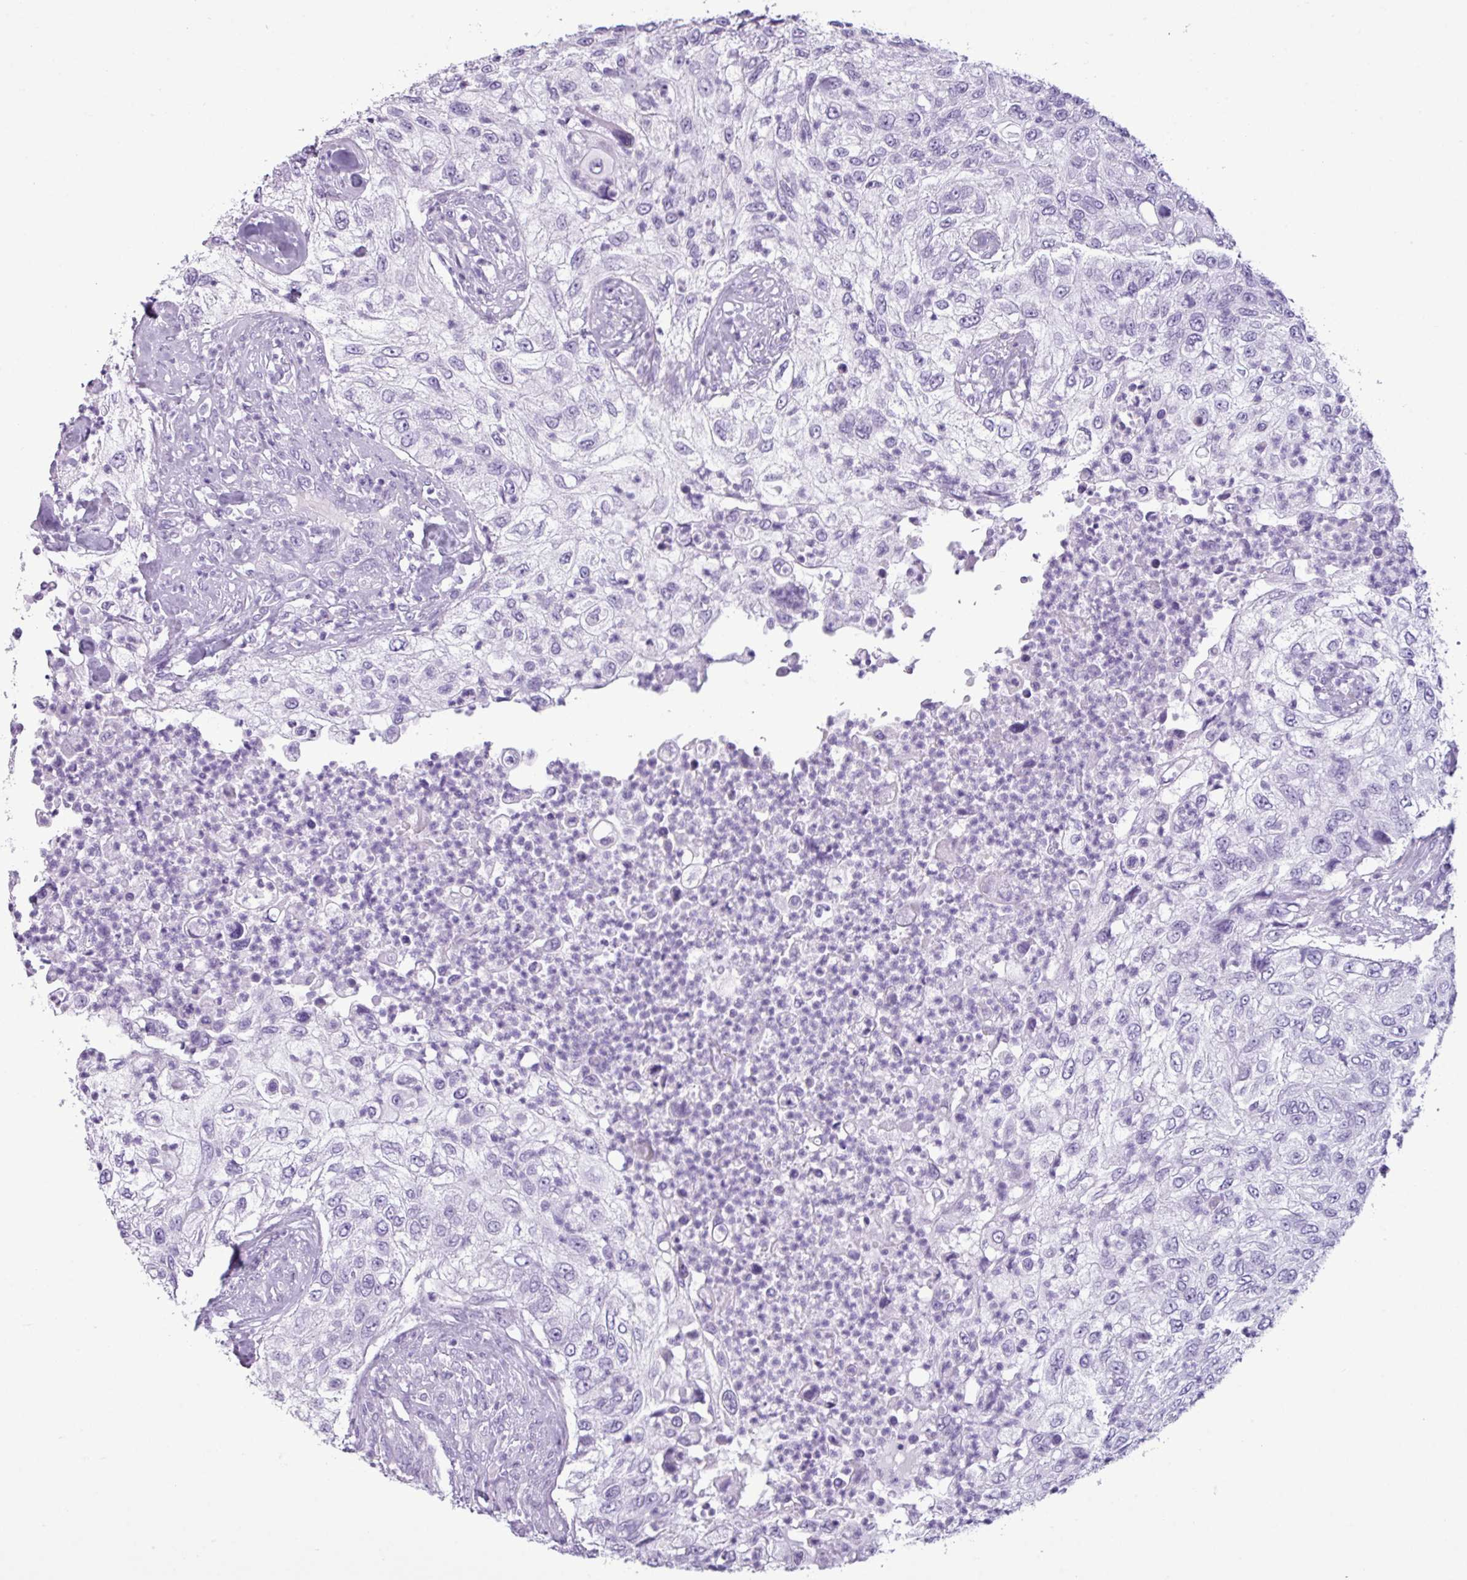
{"staining": {"intensity": "negative", "quantity": "none", "location": "none"}, "tissue": "urothelial cancer", "cell_type": "Tumor cells", "image_type": "cancer", "snomed": [{"axis": "morphology", "description": "Urothelial carcinoma, High grade"}, {"axis": "topography", "description": "Urinary bladder"}], "caption": "Tumor cells are negative for protein expression in human urothelial cancer.", "gene": "AMY1B", "patient": {"sex": "female", "age": 60}}